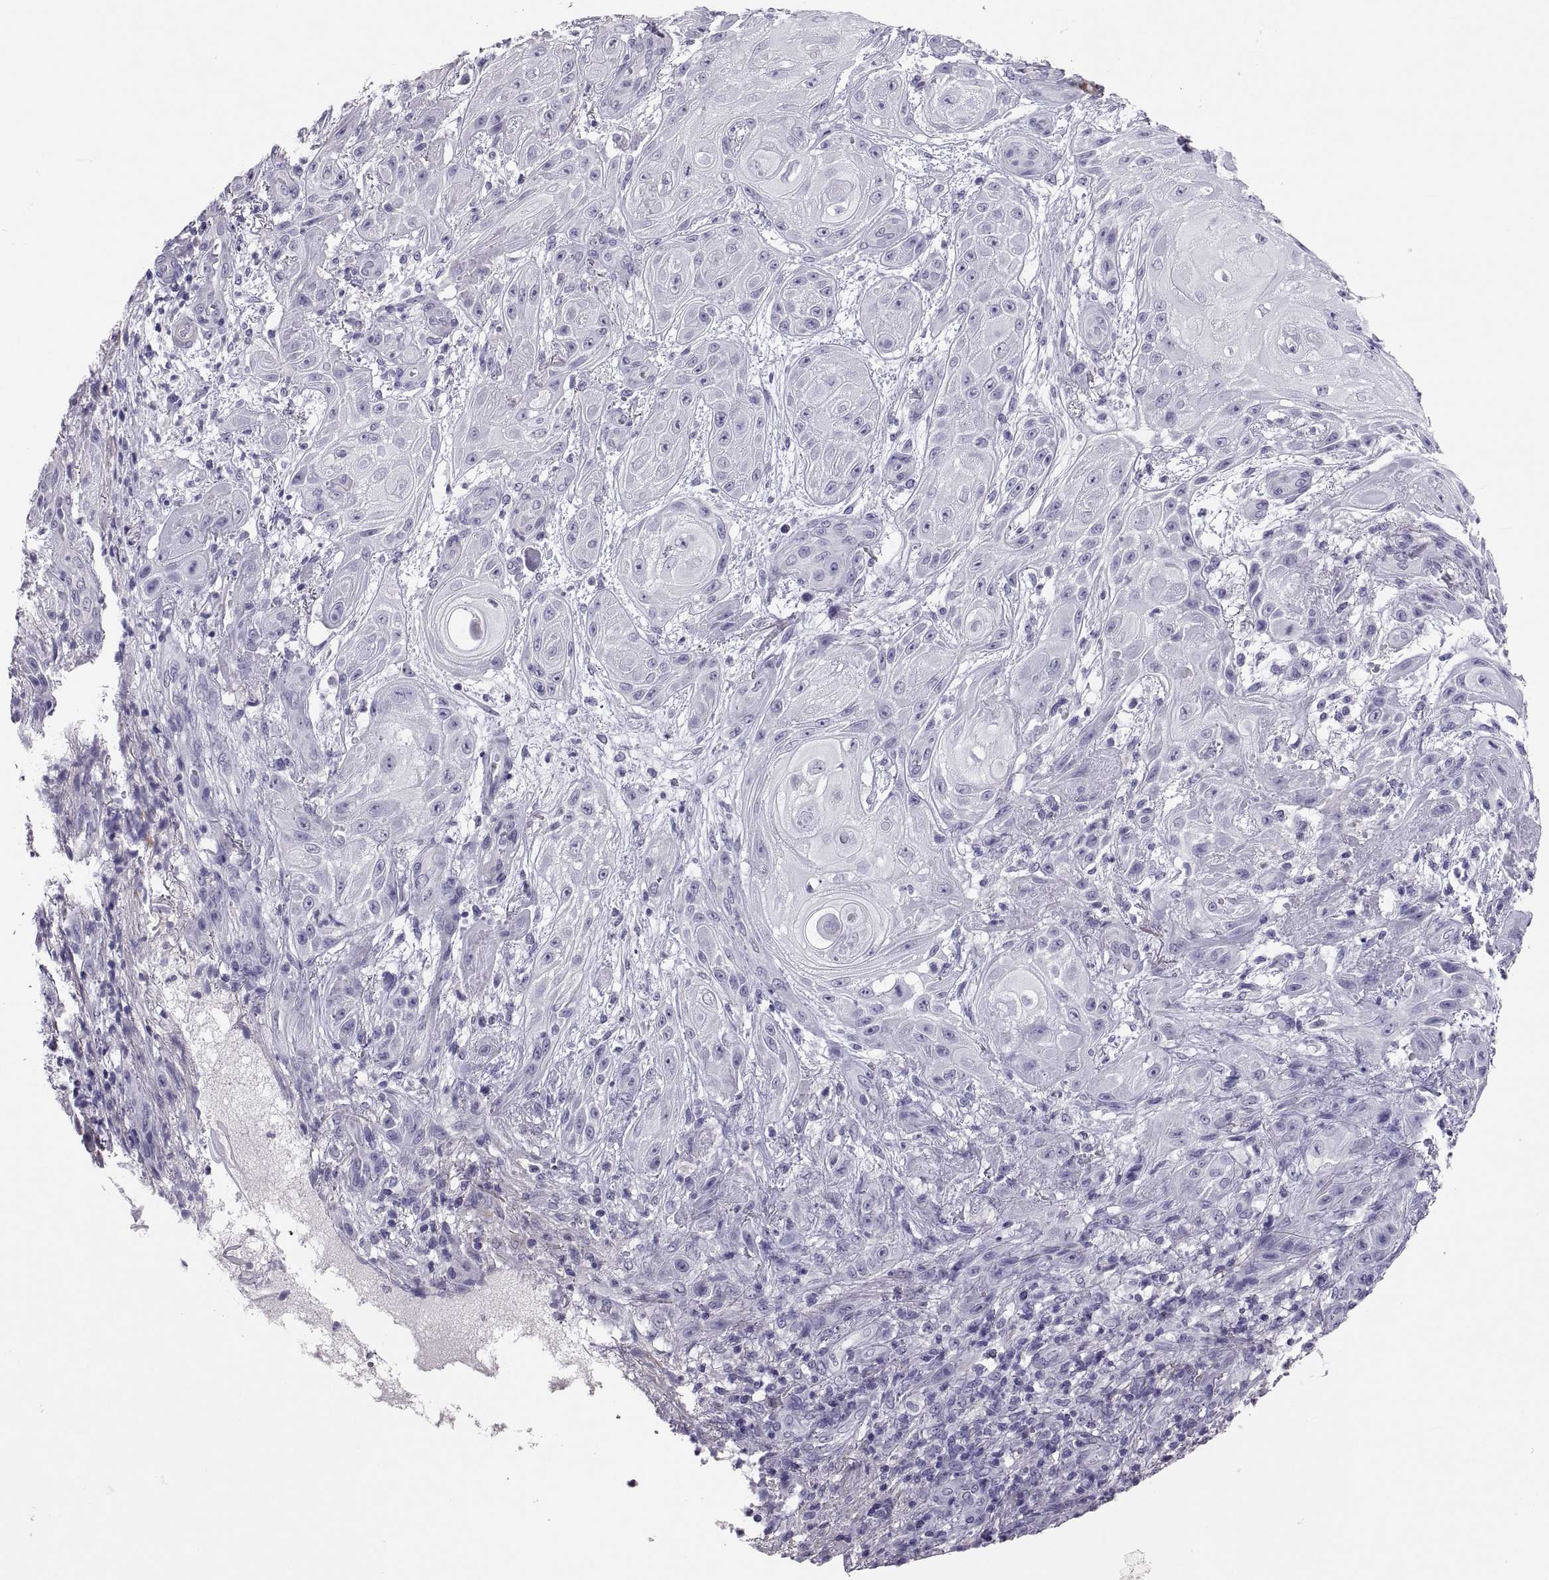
{"staining": {"intensity": "negative", "quantity": "none", "location": "none"}, "tissue": "skin cancer", "cell_type": "Tumor cells", "image_type": "cancer", "snomed": [{"axis": "morphology", "description": "Squamous cell carcinoma, NOS"}, {"axis": "topography", "description": "Skin"}], "caption": "Immunohistochemical staining of skin cancer displays no significant expression in tumor cells.", "gene": "IGSF1", "patient": {"sex": "male", "age": 62}}